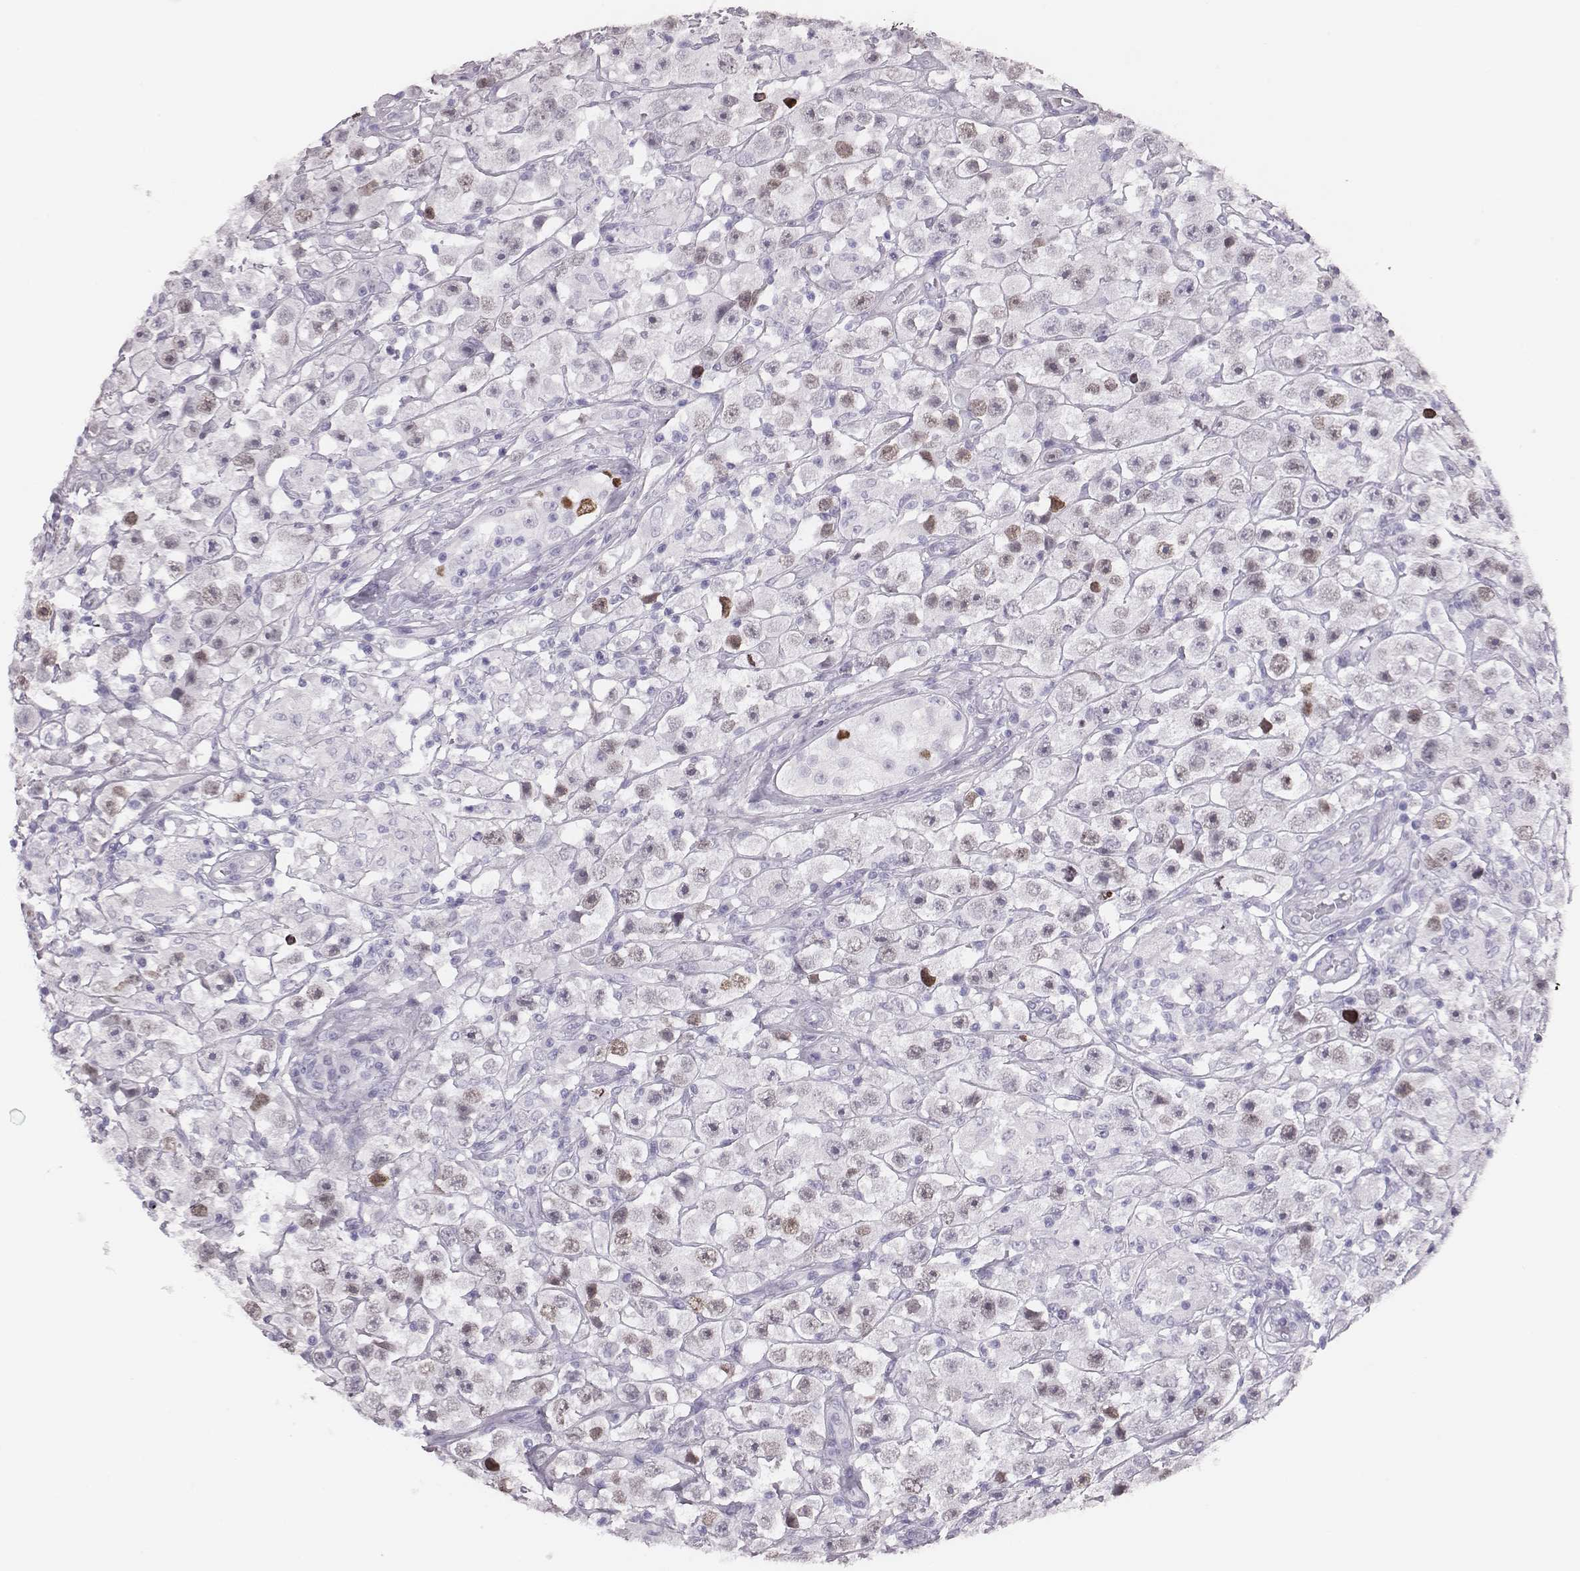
{"staining": {"intensity": "moderate", "quantity": "<25%", "location": "nuclear"}, "tissue": "testis cancer", "cell_type": "Tumor cells", "image_type": "cancer", "snomed": [{"axis": "morphology", "description": "Seminoma, NOS"}, {"axis": "topography", "description": "Testis"}], "caption": "Immunohistochemistry (IHC) (DAB) staining of human testis seminoma shows moderate nuclear protein expression in about <25% of tumor cells.", "gene": "H1-6", "patient": {"sex": "male", "age": 45}}